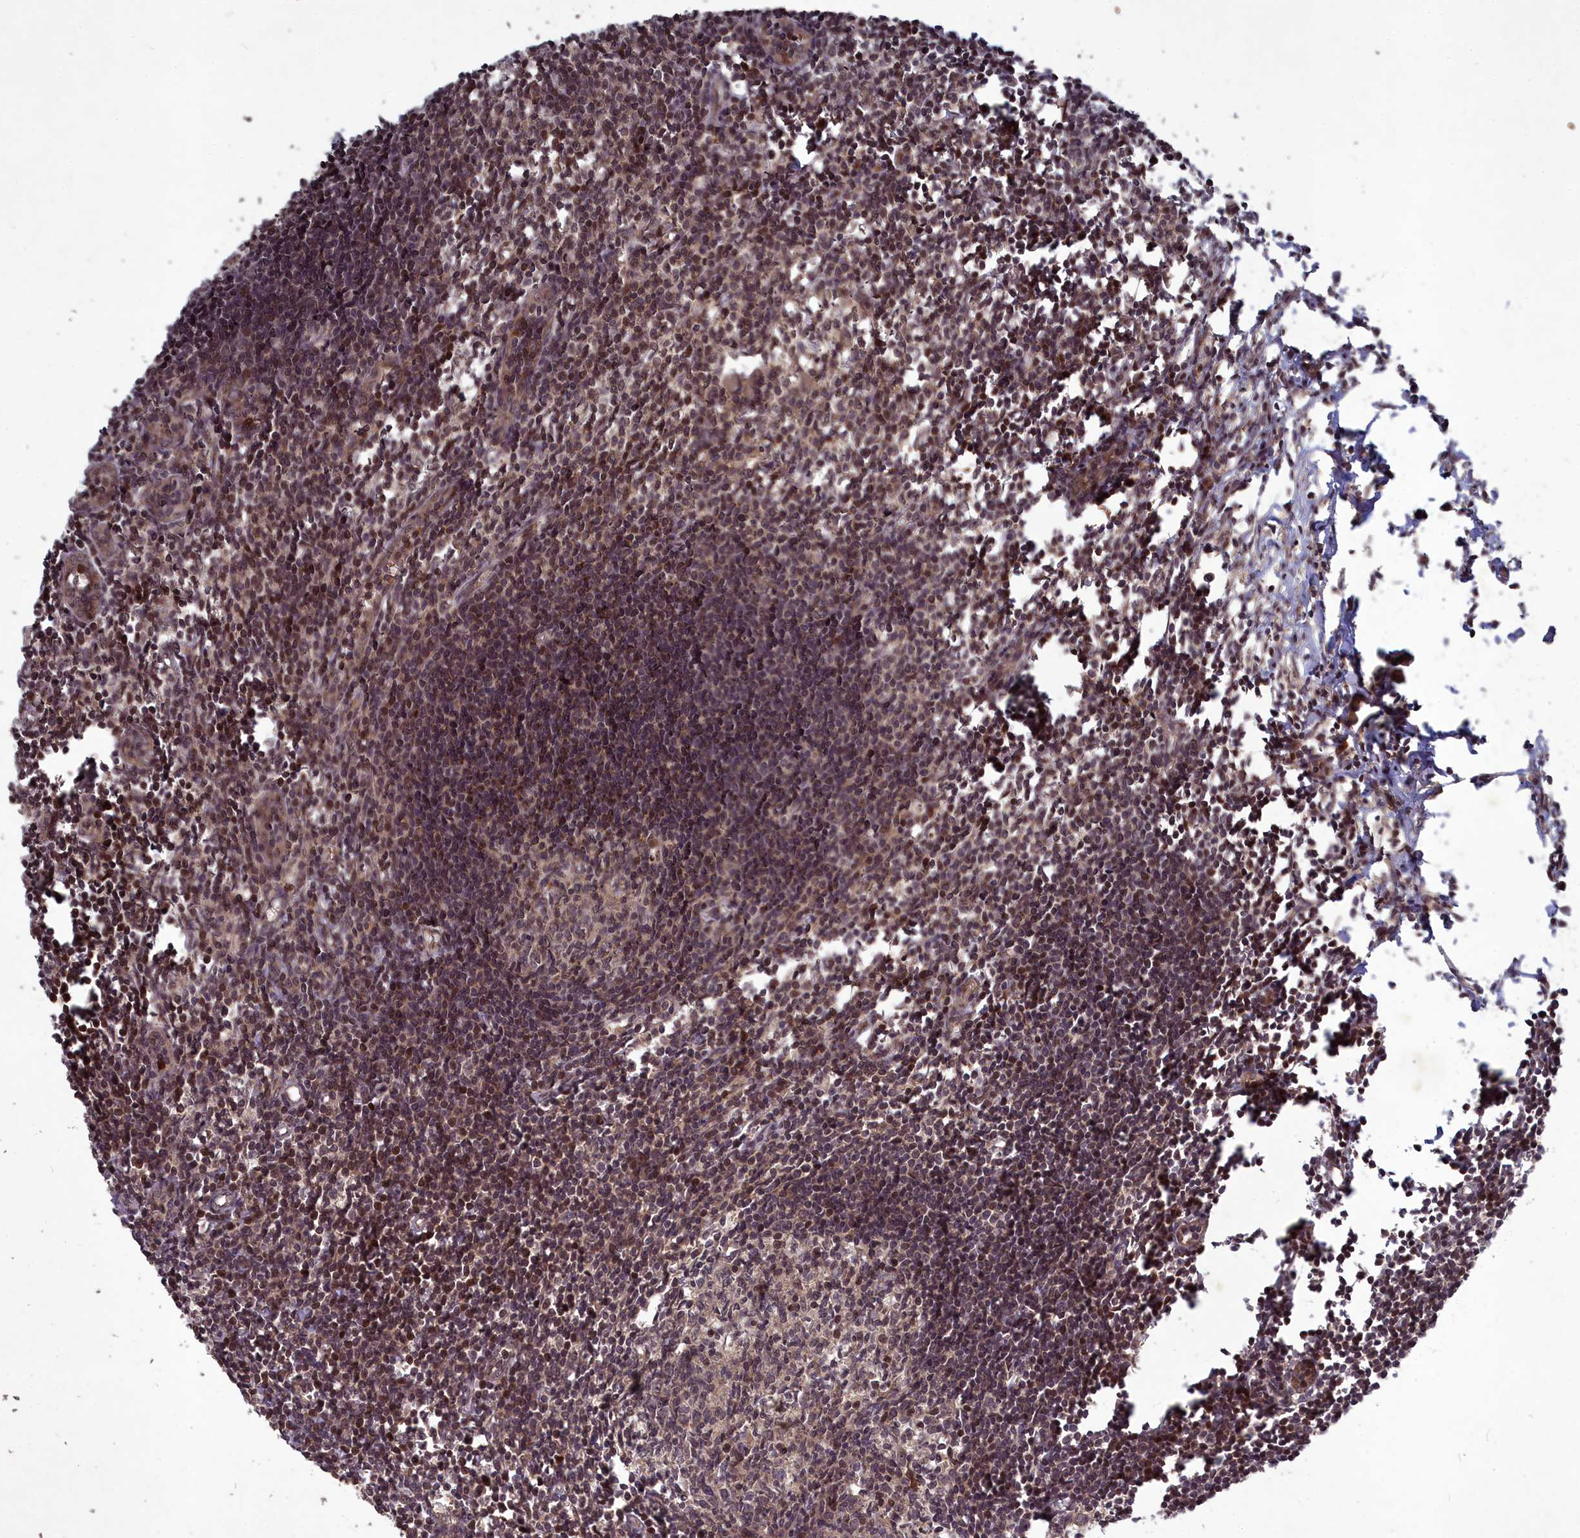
{"staining": {"intensity": "moderate", "quantity": "25%-75%", "location": "cytoplasmic/membranous"}, "tissue": "lymph node", "cell_type": "Germinal center cells", "image_type": "normal", "snomed": [{"axis": "morphology", "description": "Normal tissue, NOS"}, {"axis": "morphology", "description": "Malignant melanoma, Metastatic site"}, {"axis": "topography", "description": "Lymph node"}], "caption": "DAB immunohistochemical staining of unremarkable lymph node reveals moderate cytoplasmic/membranous protein expression in approximately 25%-75% of germinal center cells. Using DAB (3,3'-diaminobenzidine) (brown) and hematoxylin (blue) stains, captured at high magnification using brightfield microscopy.", "gene": "SRMS", "patient": {"sex": "male", "age": 41}}